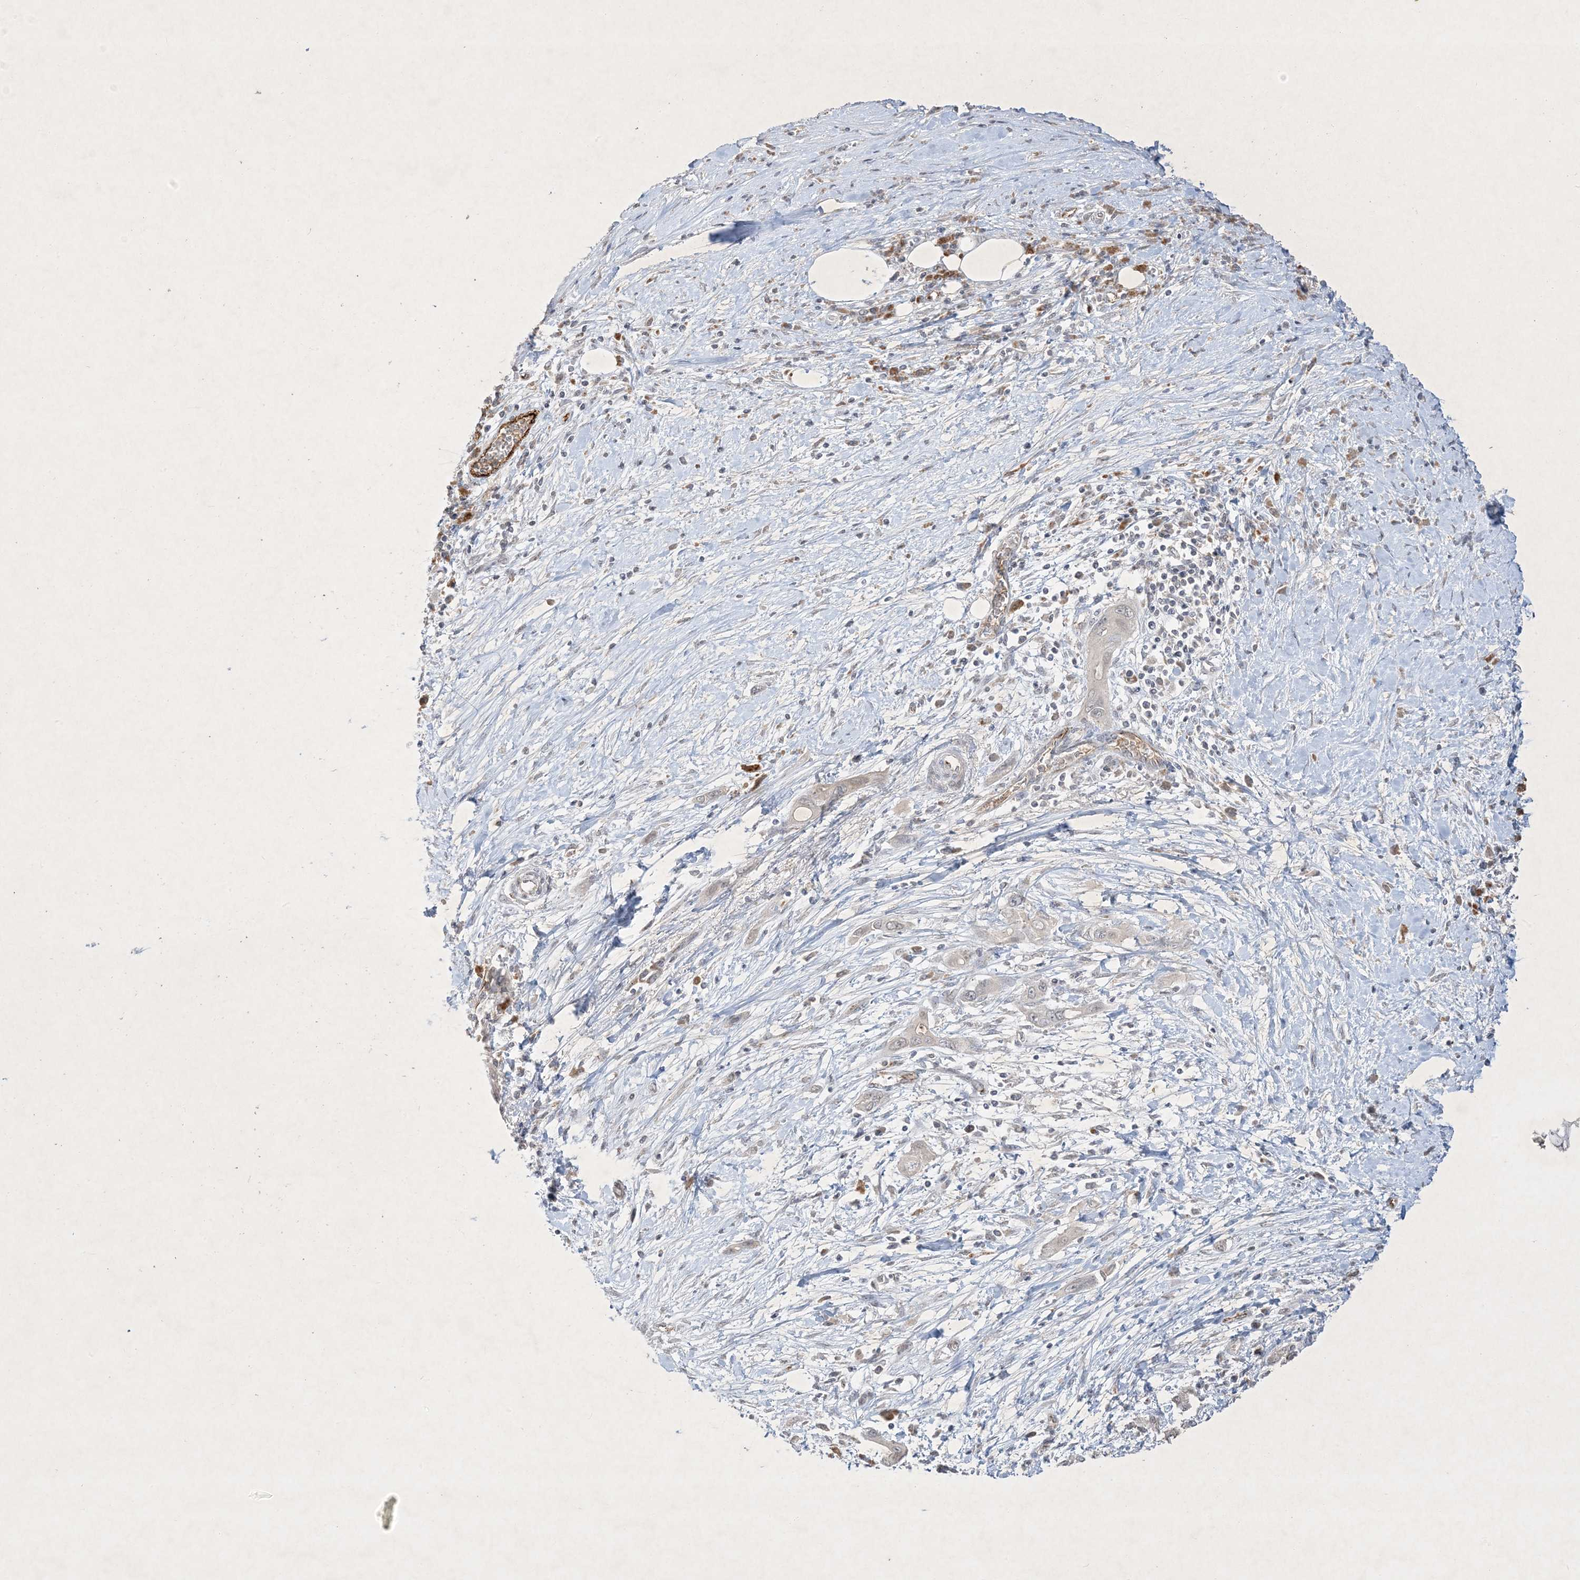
{"staining": {"intensity": "negative", "quantity": "none", "location": "none"}, "tissue": "pancreatic cancer", "cell_type": "Tumor cells", "image_type": "cancer", "snomed": [{"axis": "morphology", "description": "Adenocarcinoma, NOS"}, {"axis": "topography", "description": "Pancreas"}], "caption": "Tumor cells are negative for protein expression in human pancreatic cancer (adenocarcinoma).", "gene": "PRSS36", "patient": {"sex": "male", "age": 58}}